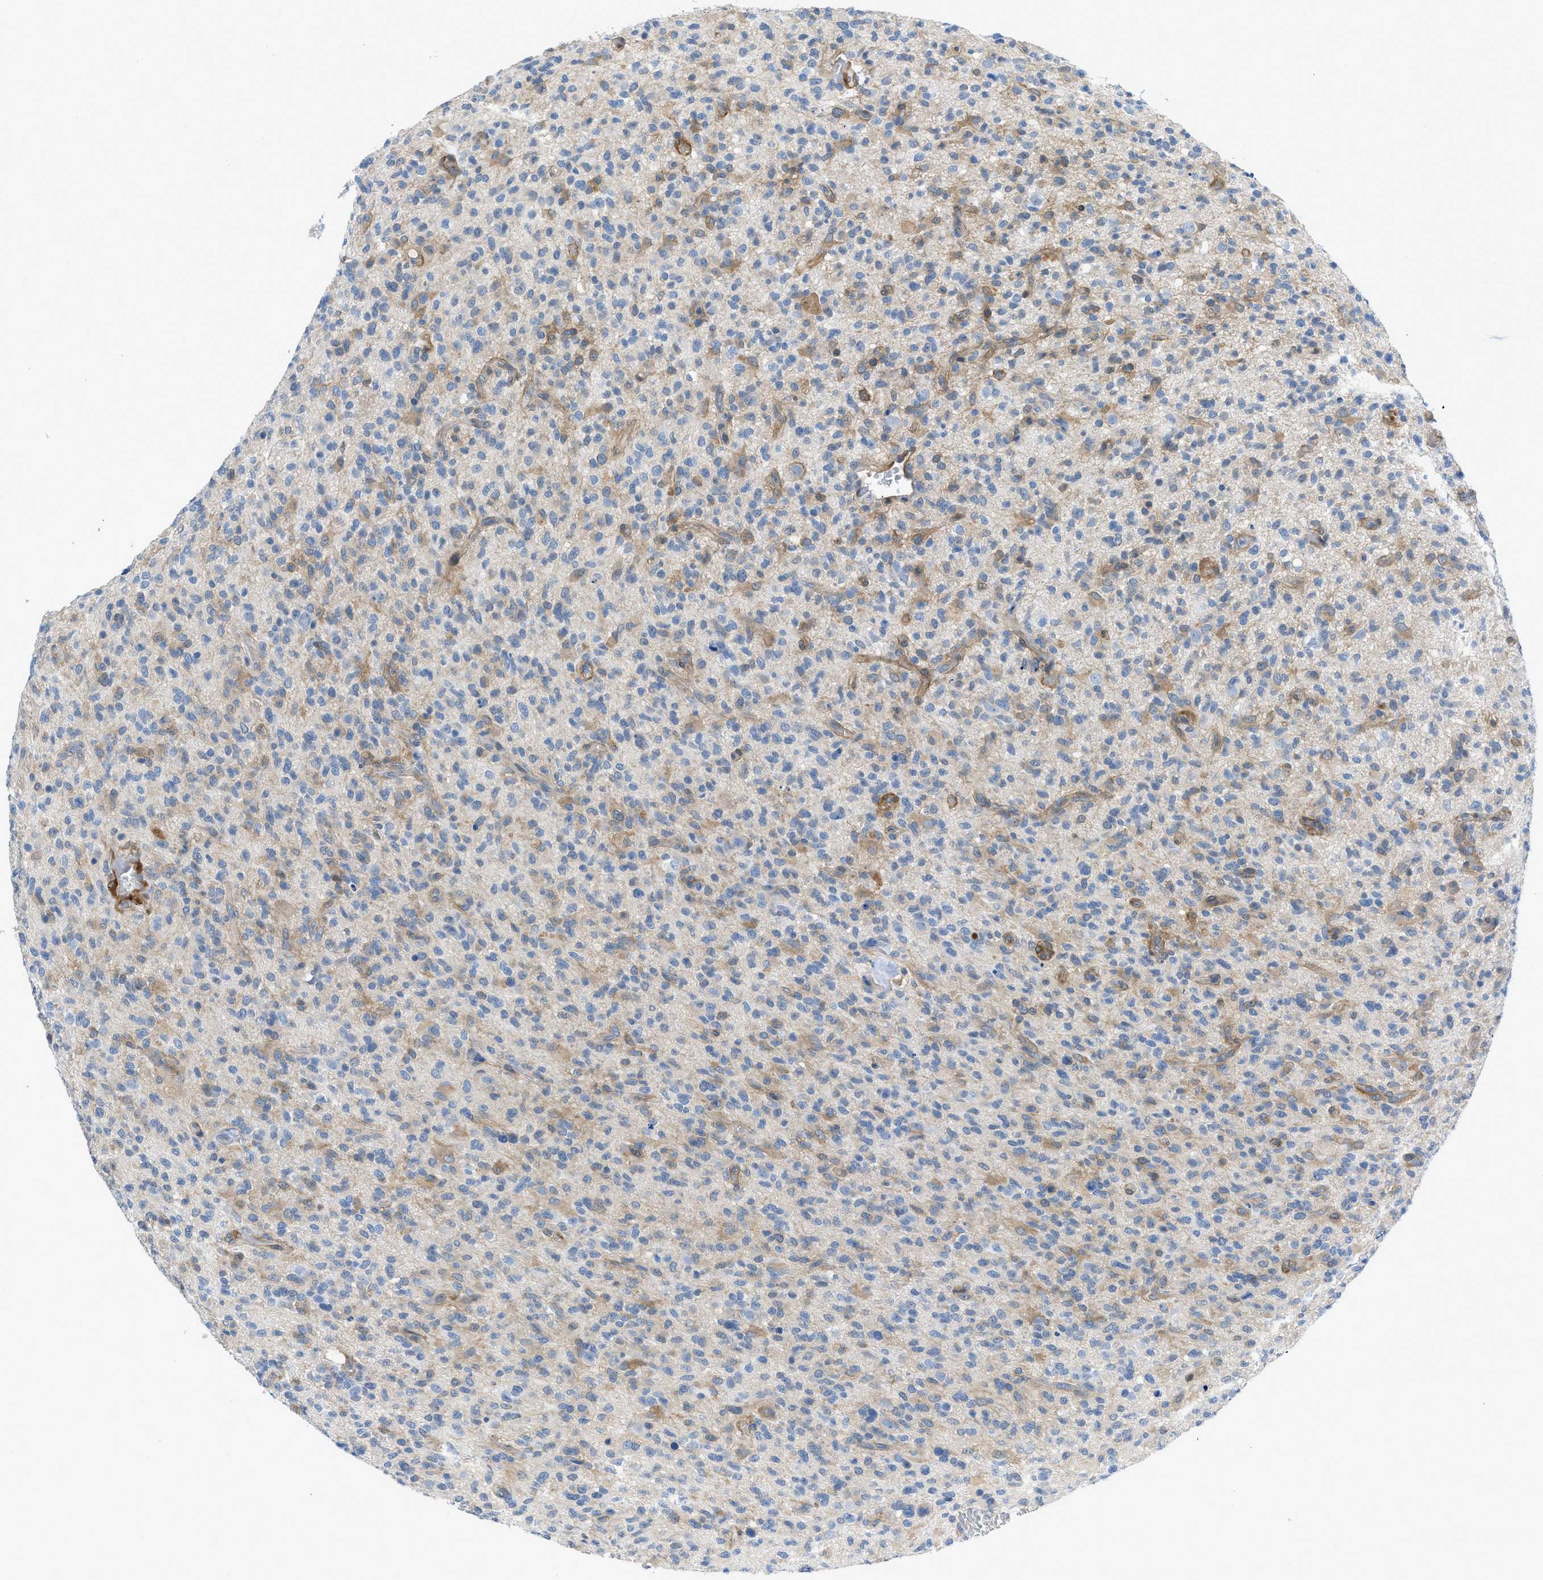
{"staining": {"intensity": "weak", "quantity": "25%-75%", "location": "cytoplasmic/membranous"}, "tissue": "glioma", "cell_type": "Tumor cells", "image_type": "cancer", "snomed": [{"axis": "morphology", "description": "Glioma, malignant, High grade"}, {"axis": "topography", "description": "Brain"}], "caption": "Immunohistochemical staining of high-grade glioma (malignant) shows weak cytoplasmic/membranous protein staining in approximately 25%-75% of tumor cells.", "gene": "PDLIM5", "patient": {"sex": "male", "age": 71}}